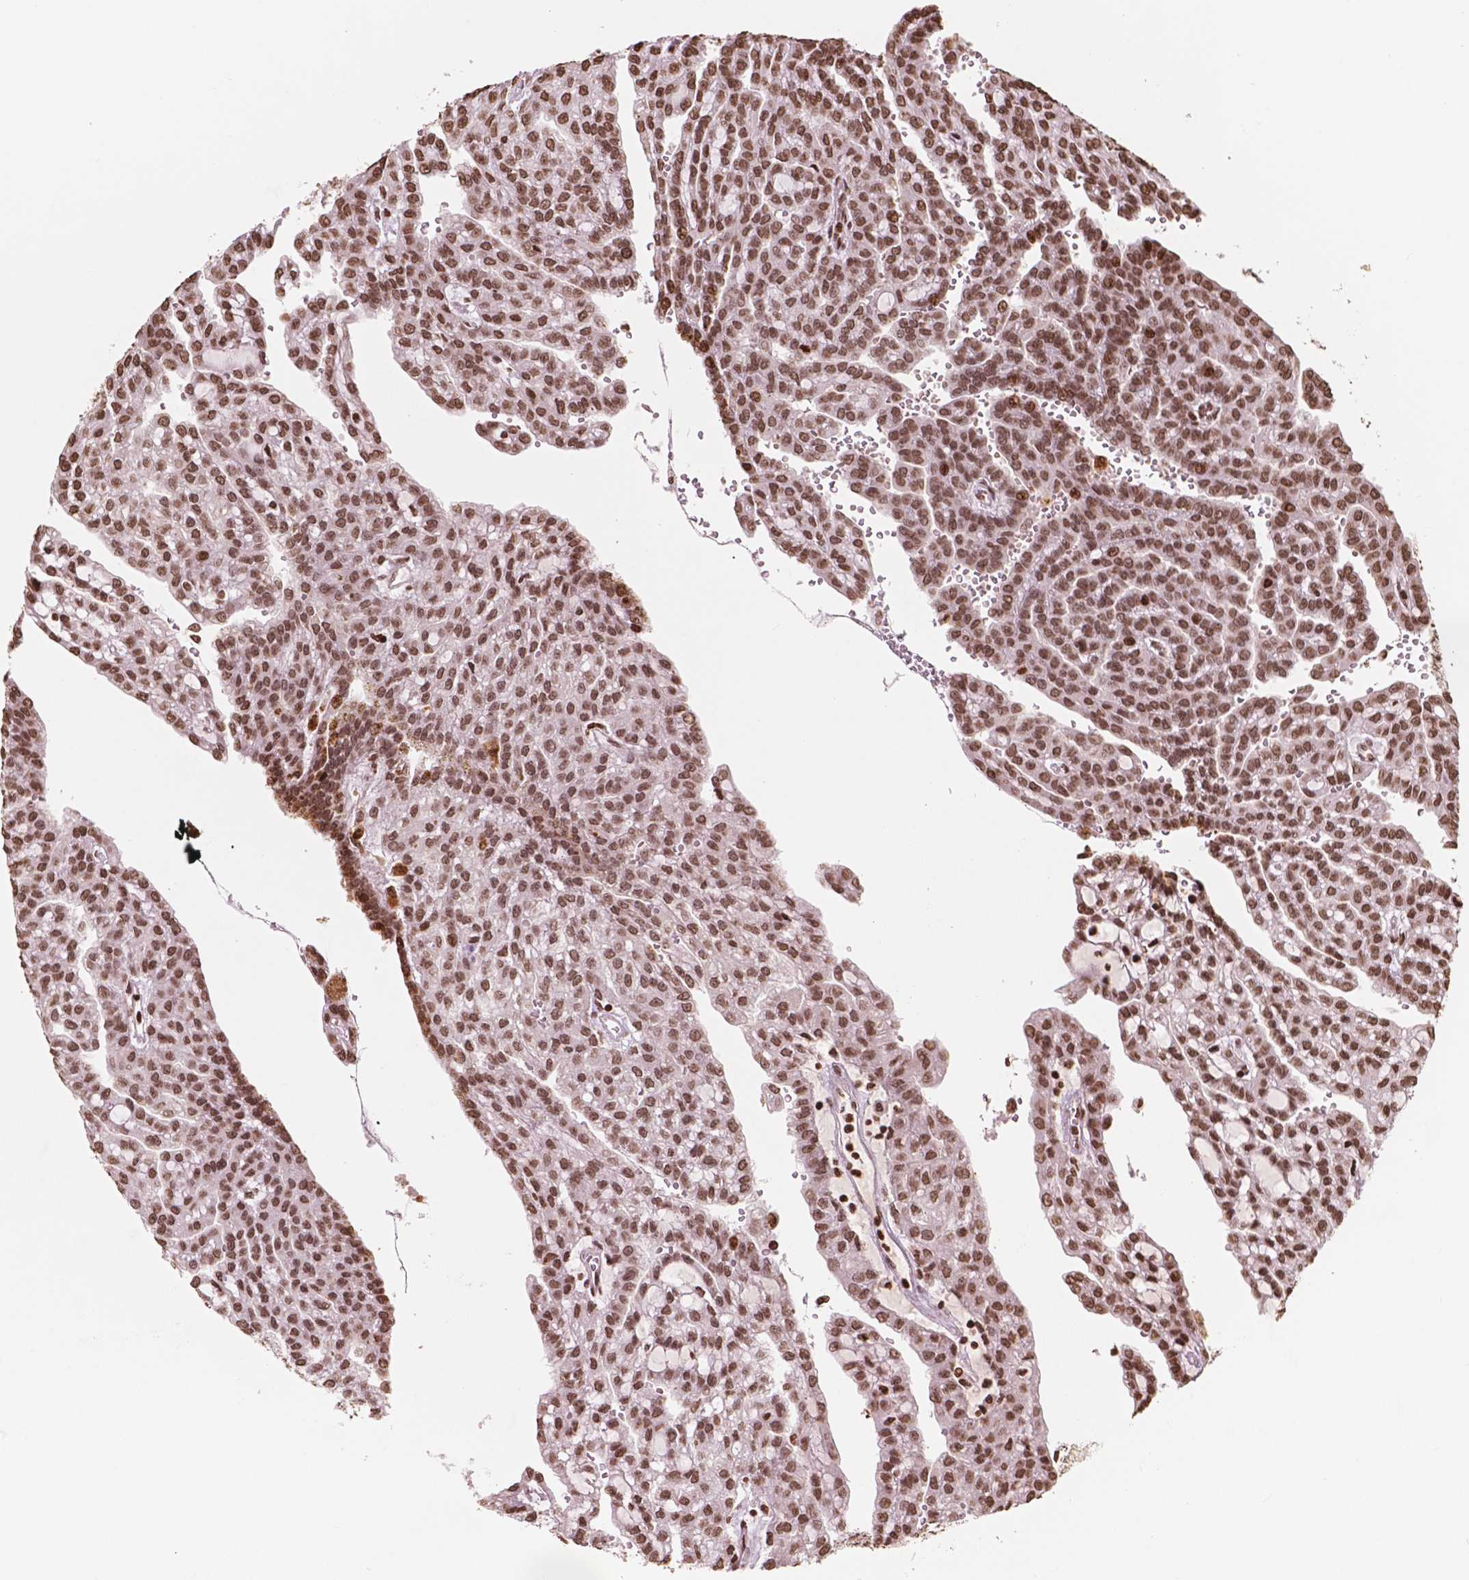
{"staining": {"intensity": "moderate", "quantity": ">75%", "location": "nuclear"}, "tissue": "renal cancer", "cell_type": "Tumor cells", "image_type": "cancer", "snomed": [{"axis": "morphology", "description": "Adenocarcinoma, NOS"}, {"axis": "topography", "description": "Kidney"}], "caption": "About >75% of tumor cells in human adenocarcinoma (renal) display moderate nuclear protein expression as visualized by brown immunohistochemical staining.", "gene": "H3C7", "patient": {"sex": "male", "age": 63}}